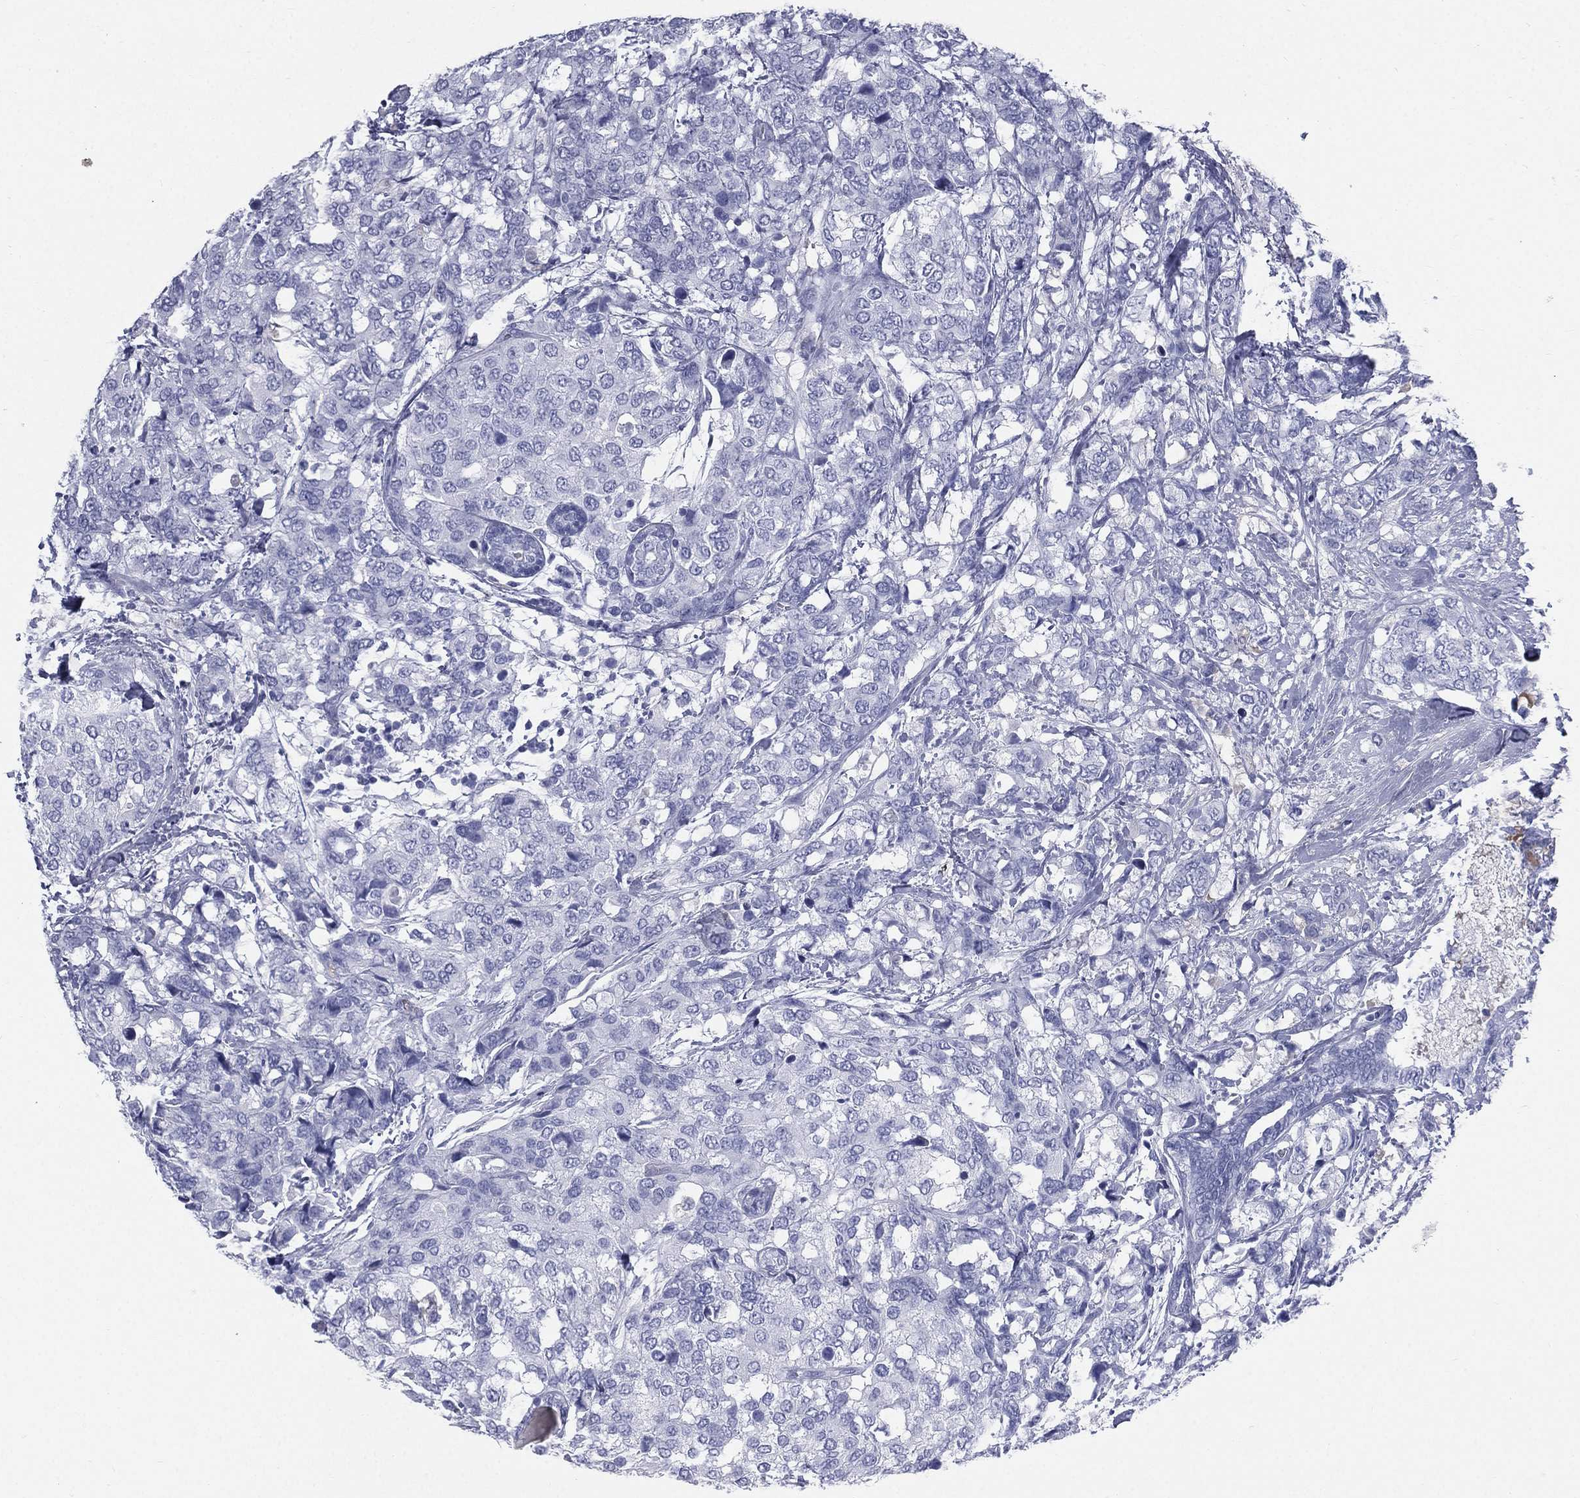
{"staining": {"intensity": "negative", "quantity": "none", "location": "none"}, "tissue": "breast cancer", "cell_type": "Tumor cells", "image_type": "cancer", "snomed": [{"axis": "morphology", "description": "Lobular carcinoma"}, {"axis": "topography", "description": "Breast"}], "caption": "IHC of human breast cancer exhibits no expression in tumor cells.", "gene": "HP", "patient": {"sex": "female", "age": 59}}